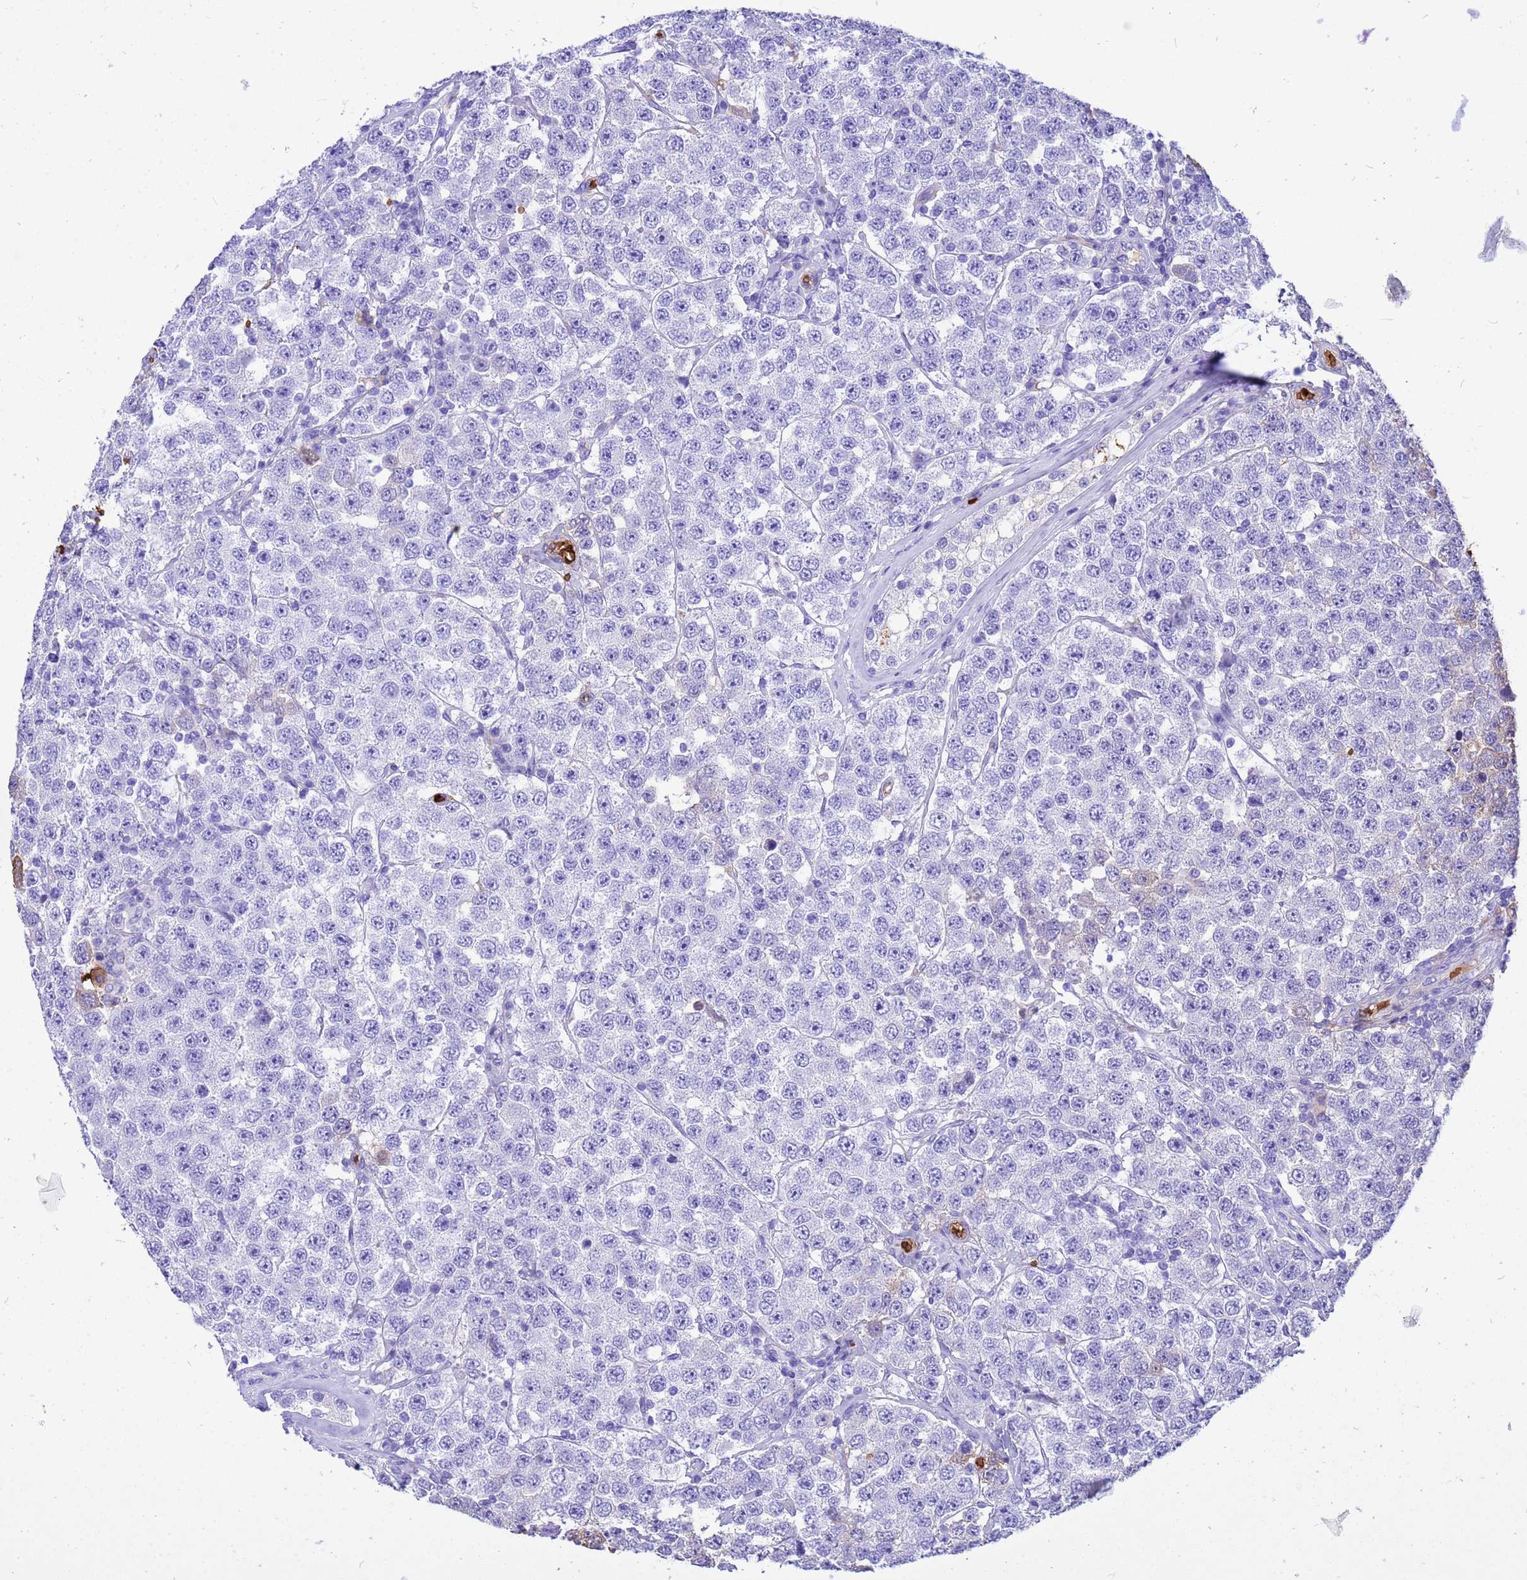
{"staining": {"intensity": "negative", "quantity": "none", "location": "none"}, "tissue": "testis cancer", "cell_type": "Tumor cells", "image_type": "cancer", "snomed": [{"axis": "morphology", "description": "Seminoma, NOS"}, {"axis": "topography", "description": "Testis"}], "caption": "The immunohistochemistry (IHC) photomicrograph has no significant expression in tumor cells of seminoma (testis) tissue.", "gene": "HBA2", "patient": {"sex": "male", "age": 28}}